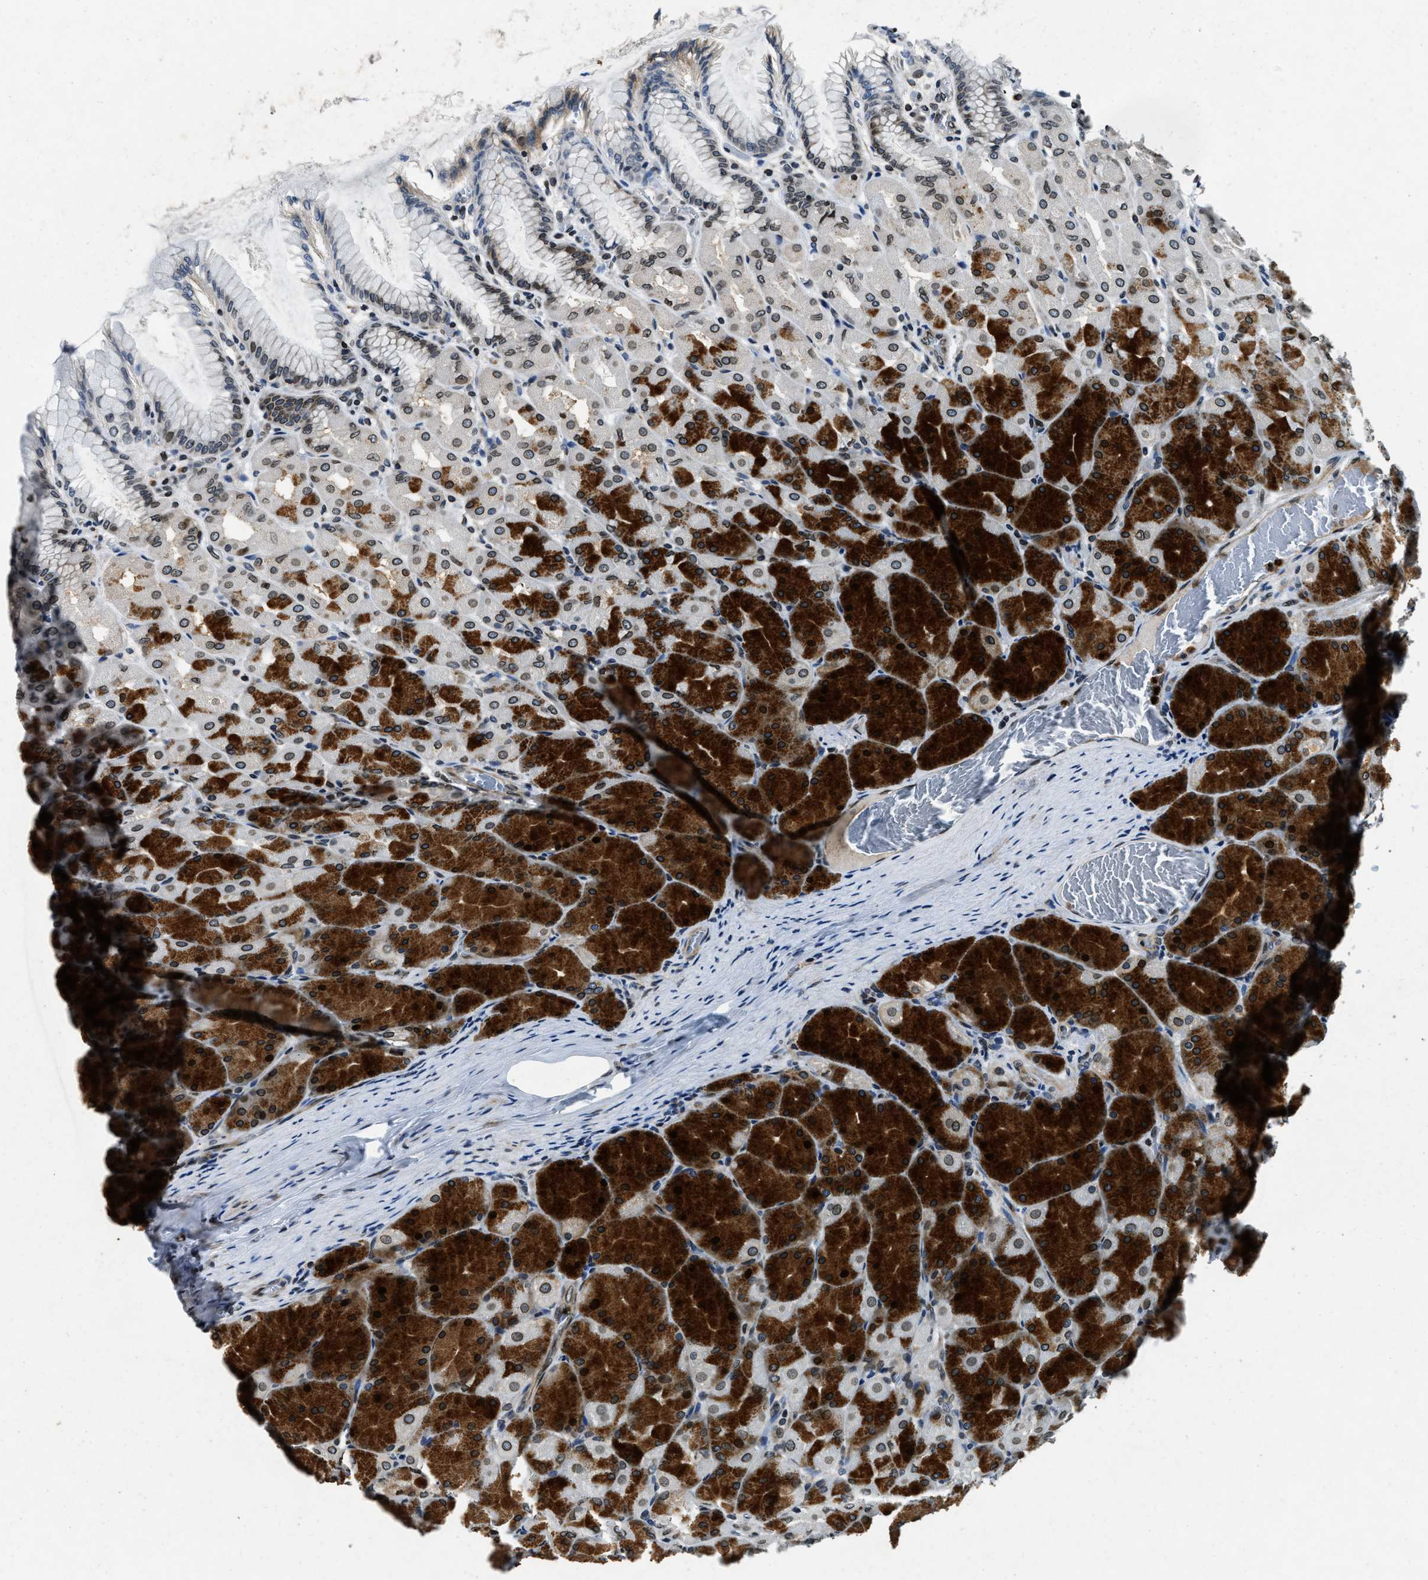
{"staining": {"intensity": "strong", "quantity": "25%-75%", "location": "cytoplasmic/membranous,nuclear"}, "tissue": "stomach", "cell_type": "Glandular cells", "image_type": "normal", "snomed": [{"axis": "morphology", "description": "Normal tissue, NOS"}, {"axis": "topography", "description": "Stomach, upper"}], "caption": "Protein staining by immunohistochemistry shows strong cytoplasmic/membranous,nuclear expression in approximately 25%-75% of glandular cells in unremarkable stomach.", "gene": "ZC3HC1", "patient": {"sex": "female", "age": 56}}